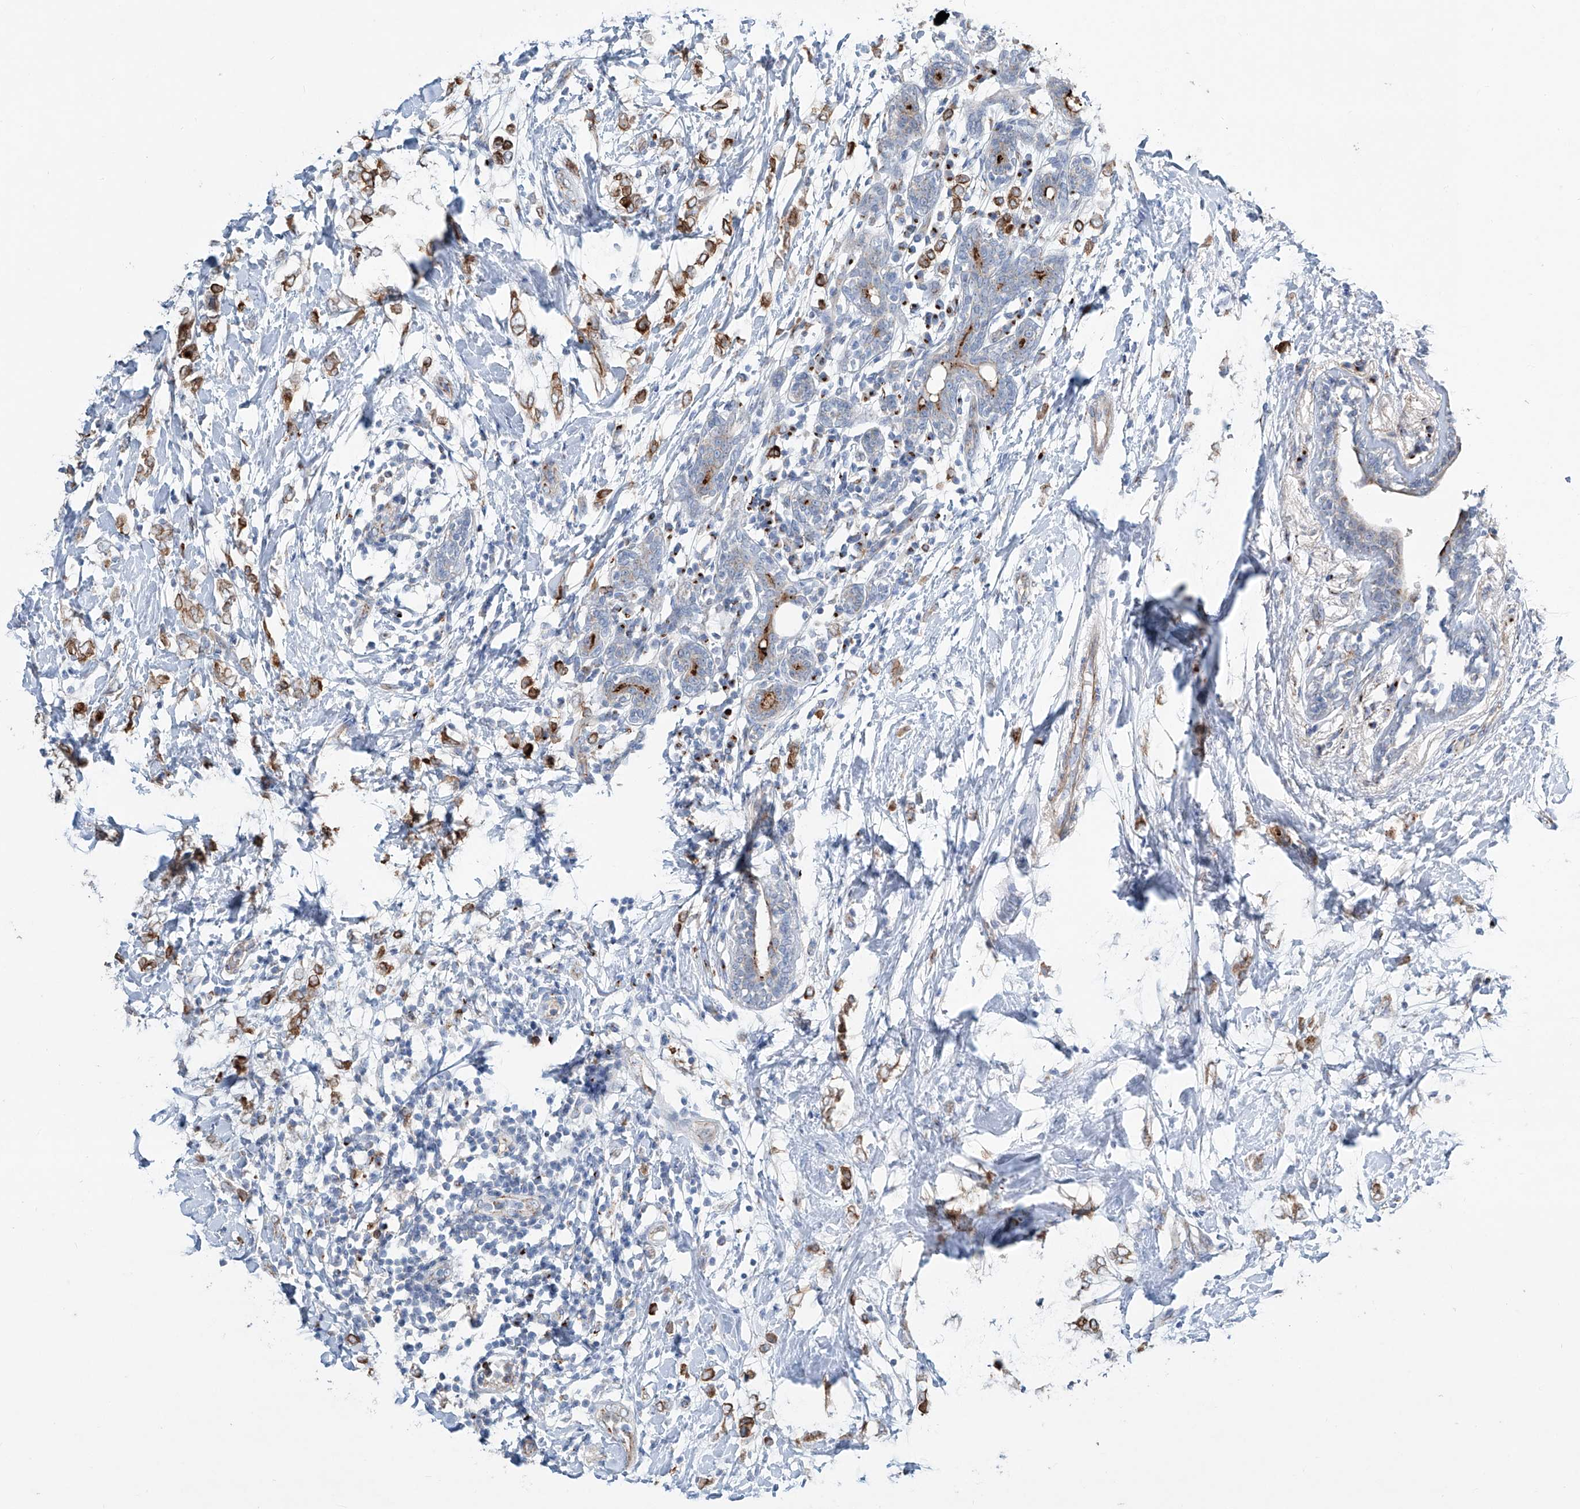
{"staining": {"intensity": "moderate", "quantity": ">75%", "location": "cytoplasmic/membranous"}, "tissue": "breast cancer", "cell_type": "Tumor cells", "image_type": "cancer", "snomed": [{"axis": "morphology", "description": "Normal tissue, NOS"}, {"axis": "morphology", "description": "Lobular carcinoma"}, {"axis": "topography", "description": "Breast"}], "caption": "DAB immunohistochemical staining of lobular carcinoma (breast) demonstrates moderate cytoplasmic/membranous protein expression in about >75% of tumor cells.", "gene": "CDH5", "patient": {"sex": "female", "age": 47}}